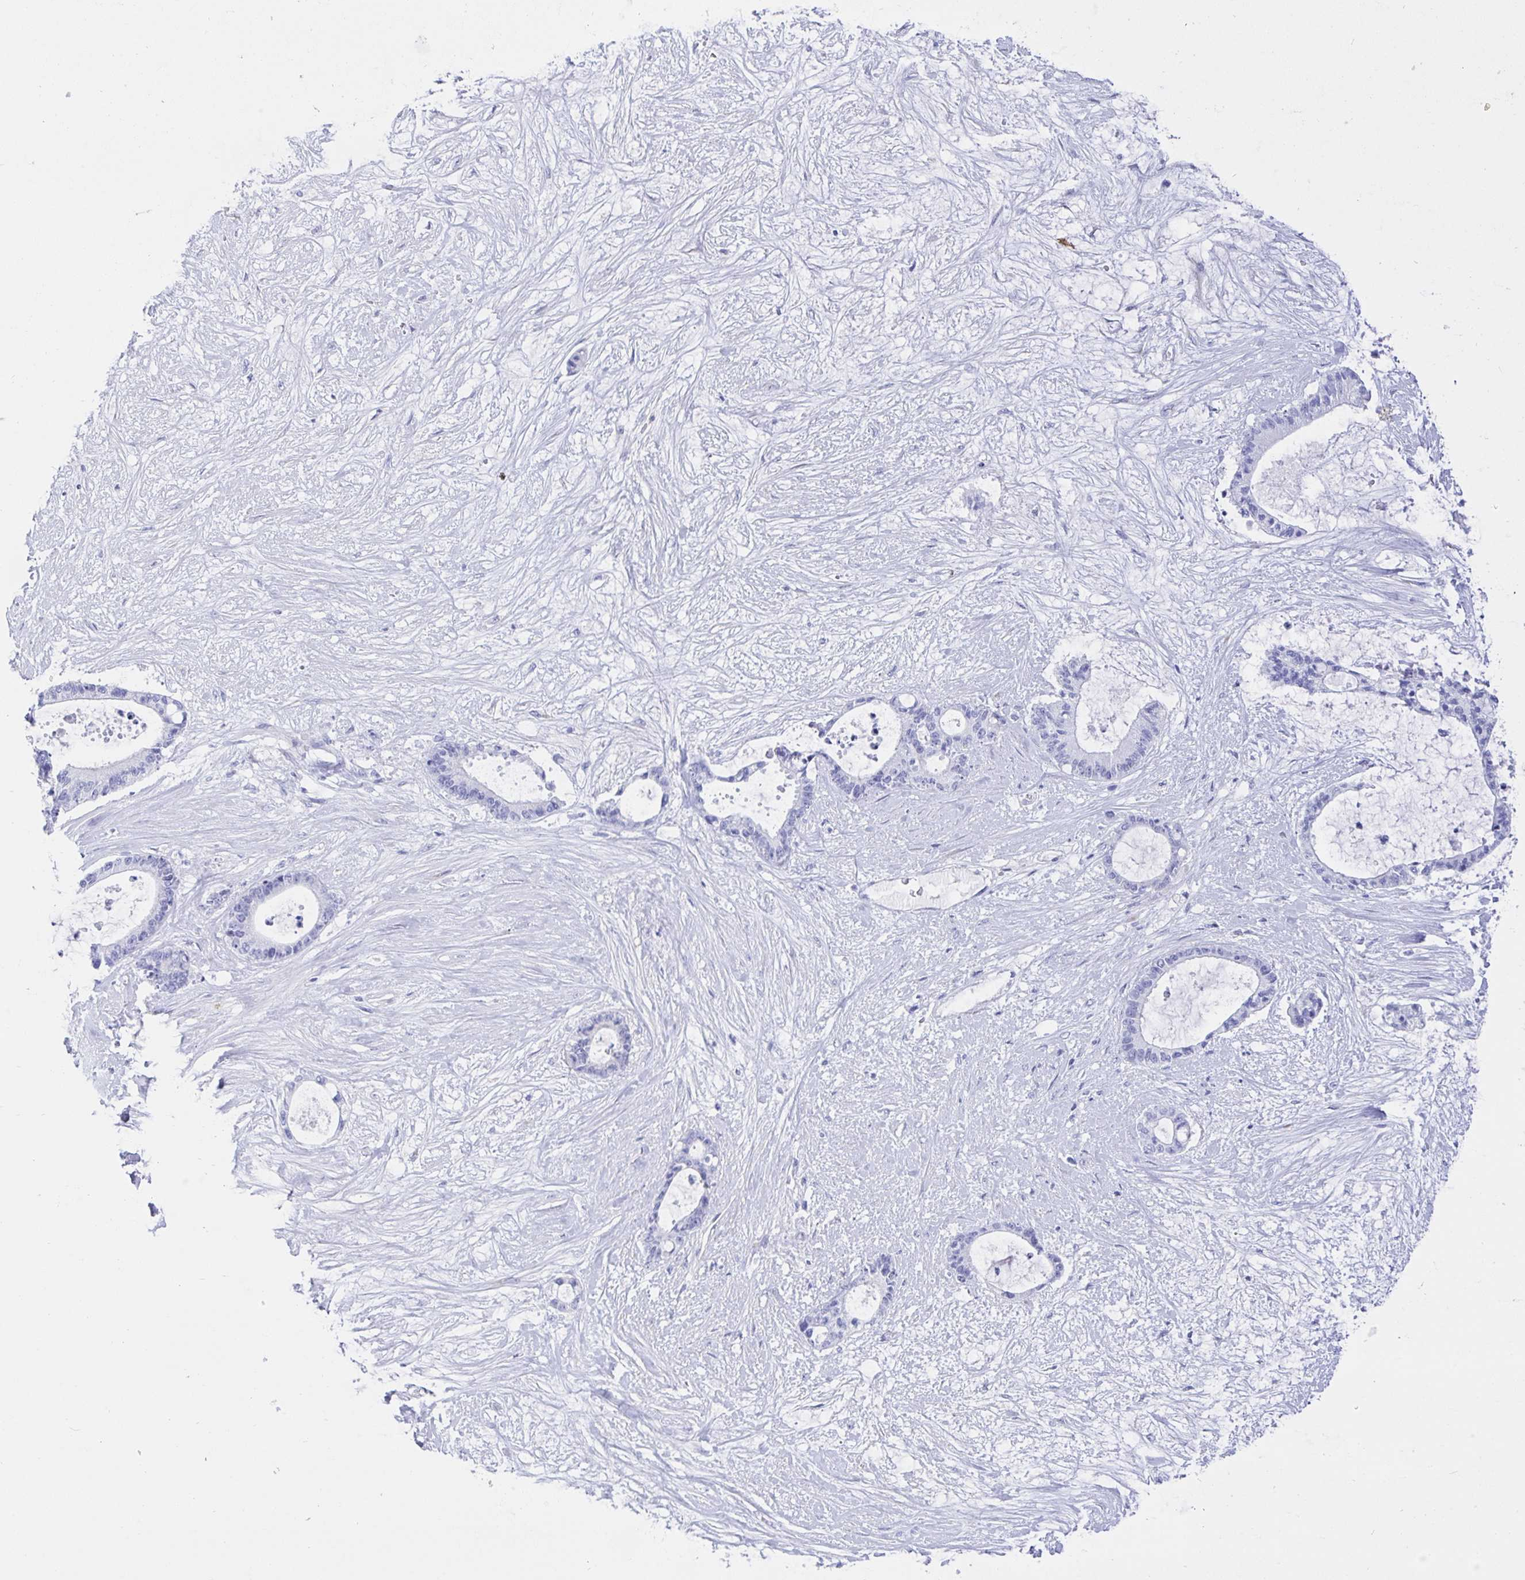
{"staining": {"intensity": "negative", "quantity": "none", "location": "none"}, "tissue": "liver cancer", "cell_type": "Tumor cells", "image_type": "cancer", "snomed": [{"axis": "morphology", "description": "Normal tissue, NOS"}, {"axis": "morphology", "description": "Cholangiocarcinoma"}, {"axis": "topography", "description": "Liver"}, {"axis": "topography", "description": "Peripheral nerve tissue"}], "caption": "DAB (3,3'-diaminobenzidine) immunohistochemical staining of human cholangiocarcinoma (liver) exhibits no significant staining in tumor cells.", "gene": "KCNH6", "patient": {"sex": "female", "age": 73}}